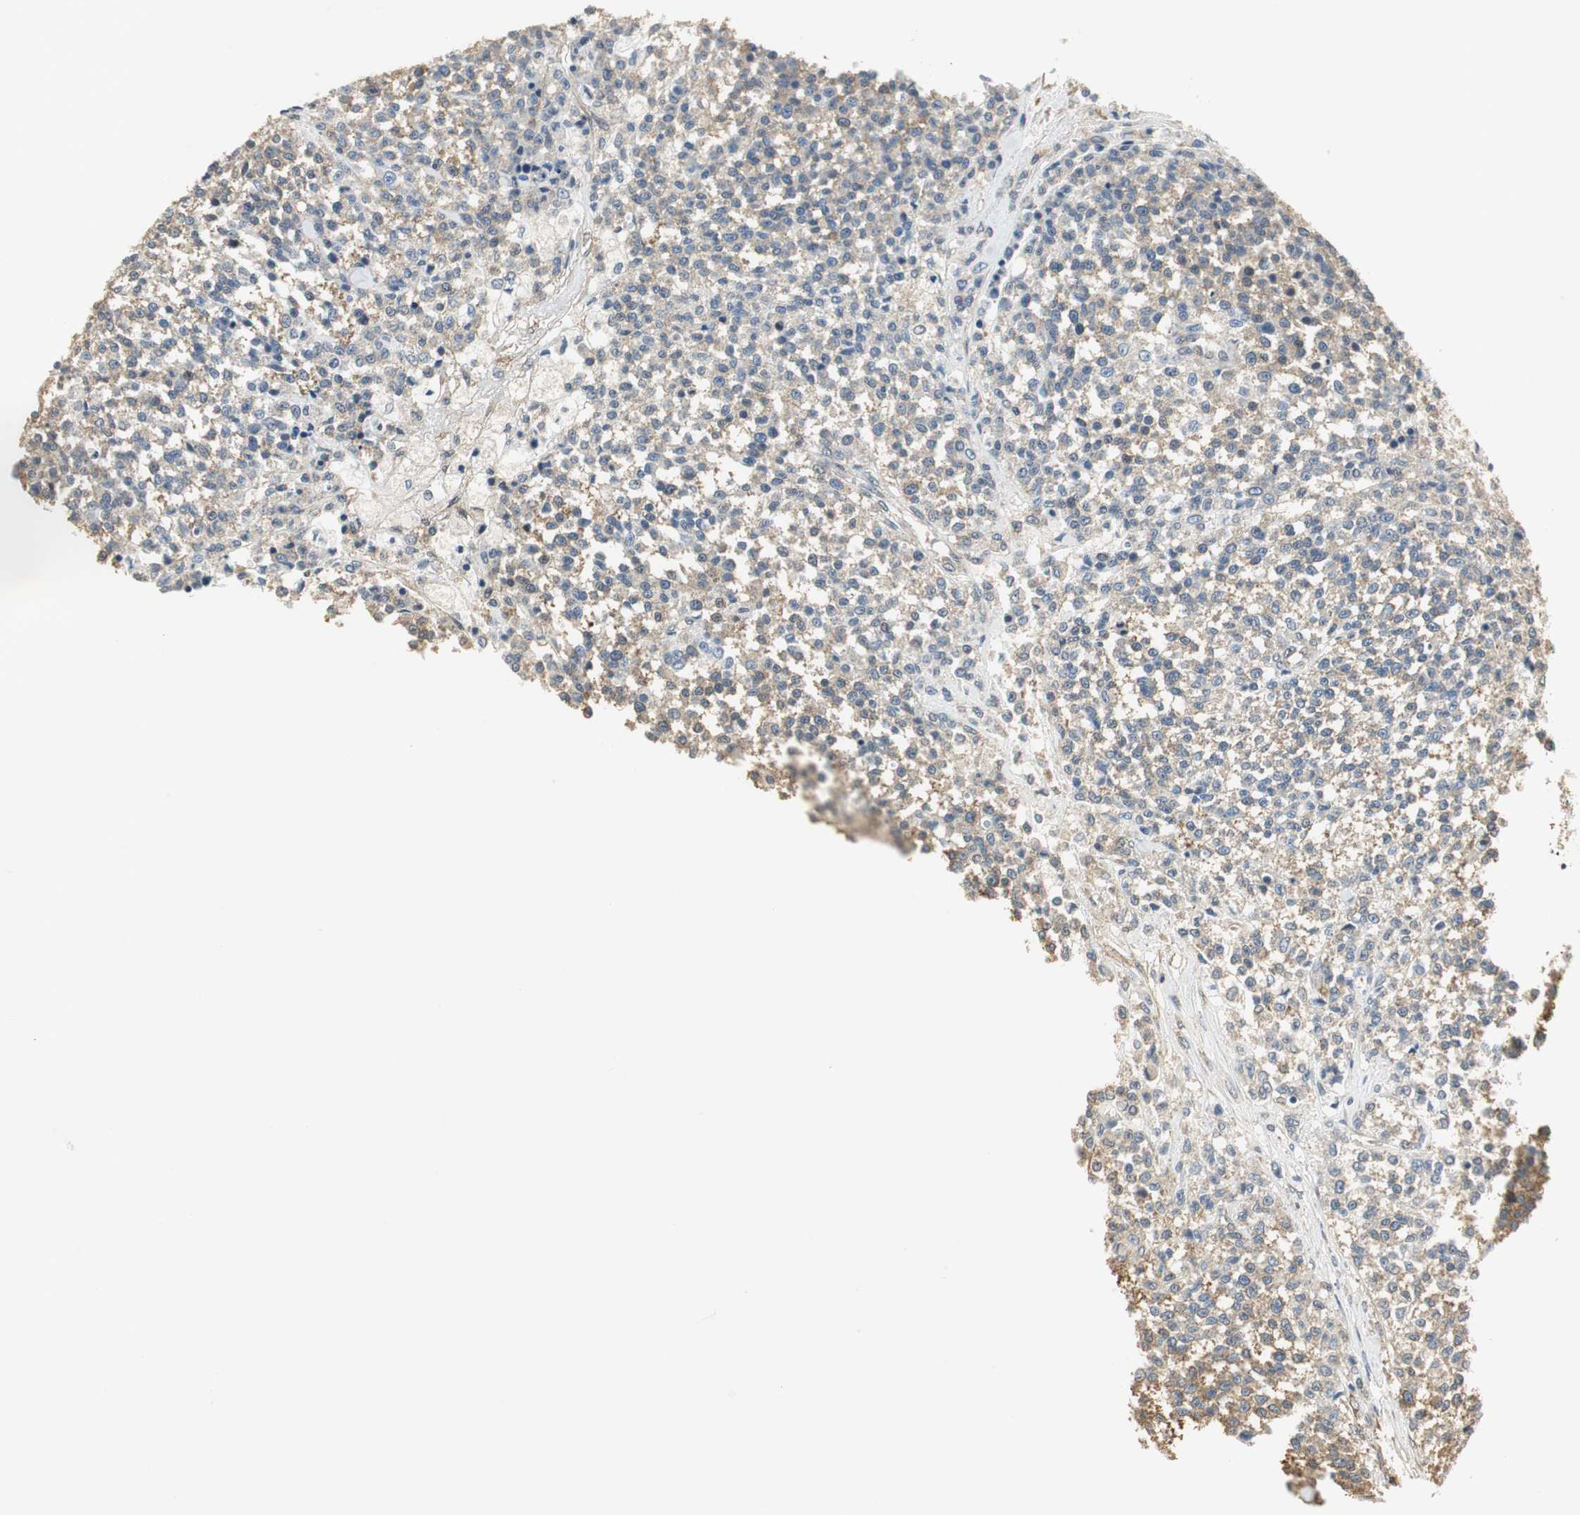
{"staining": {"intensity": "weak", "quantity": ">75%", "location": "cytoplasmic/membranous"}, "tissue": "testis cancer", "cell_type": "Tumor cells", "image_type": "cancer", "snomed": [{"axis": "morphology", "description": "Seminoma, NOS"}, {"axis": "topography", "description": "Testis"}], "caption": "Protein expression analysis of human testis cancer reveals weak cytoplasmic/membranous expression in approximately >75% of tumor cells.", "gene": "CCT5", "patient": {"sex": "male", "age": 59}}